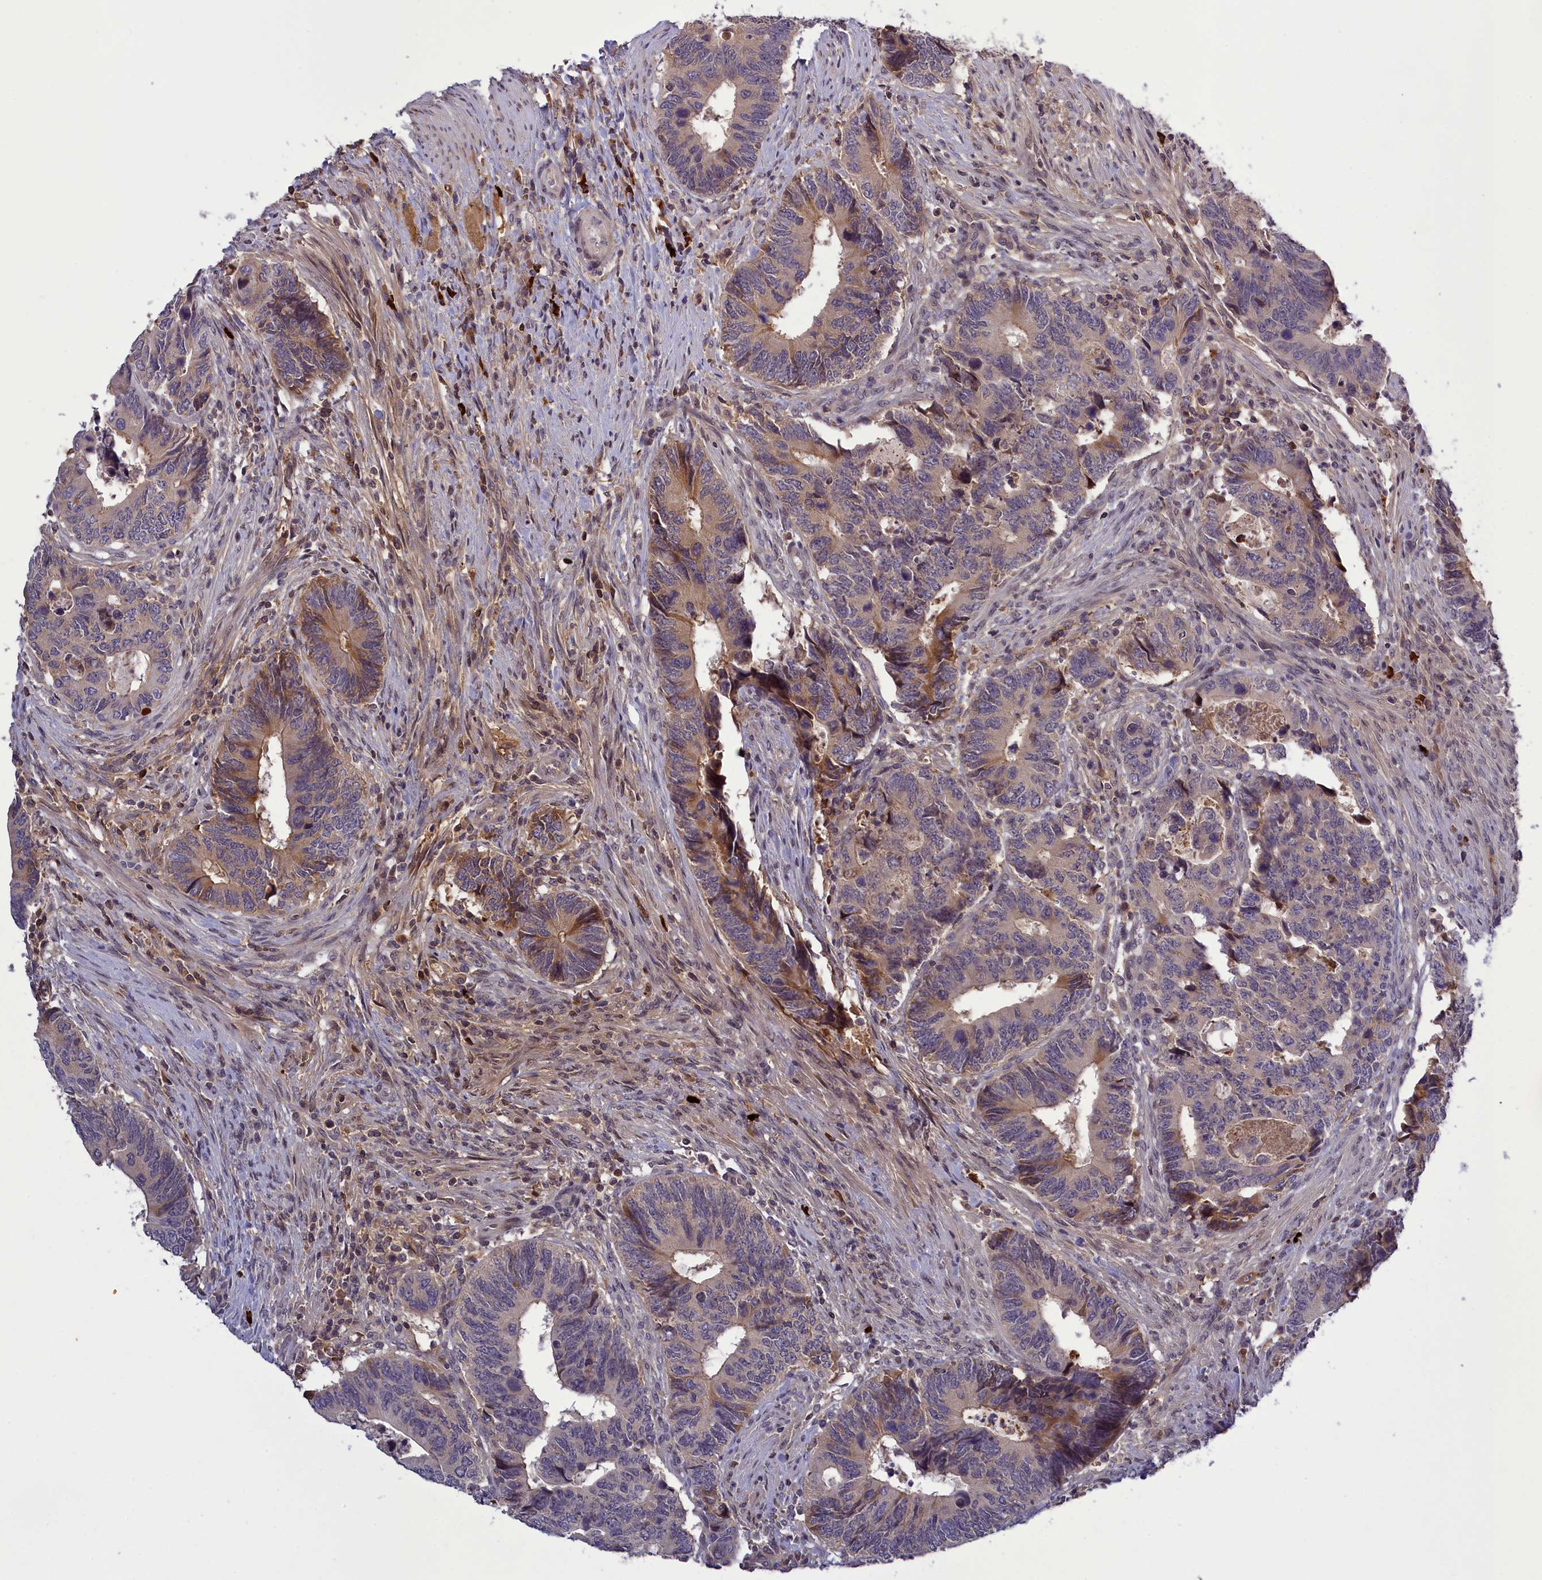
{"staining": {"intensity": "moderate", "quantity": "<25%", "location": "cytoplasmic/membranous"}, "tissue": "colorectal cancer", "cell_type": "Tumor cells", "image_type": "cancer", "snomed": [{"axis": "morphology", "description": "Adenocarcinoma, NOS"}, {"axis": "topography", "description": "Colon"}], "caption": "About <25% of tumor cells in colorectal cancer (adenocarcinoma) demonstrate moderate cytoplasmic/membranous protein positivity as visualized by brown immunohistochemical staining.", "gene": "RRAD", "patient": {"sex": "male", "age": 87}}